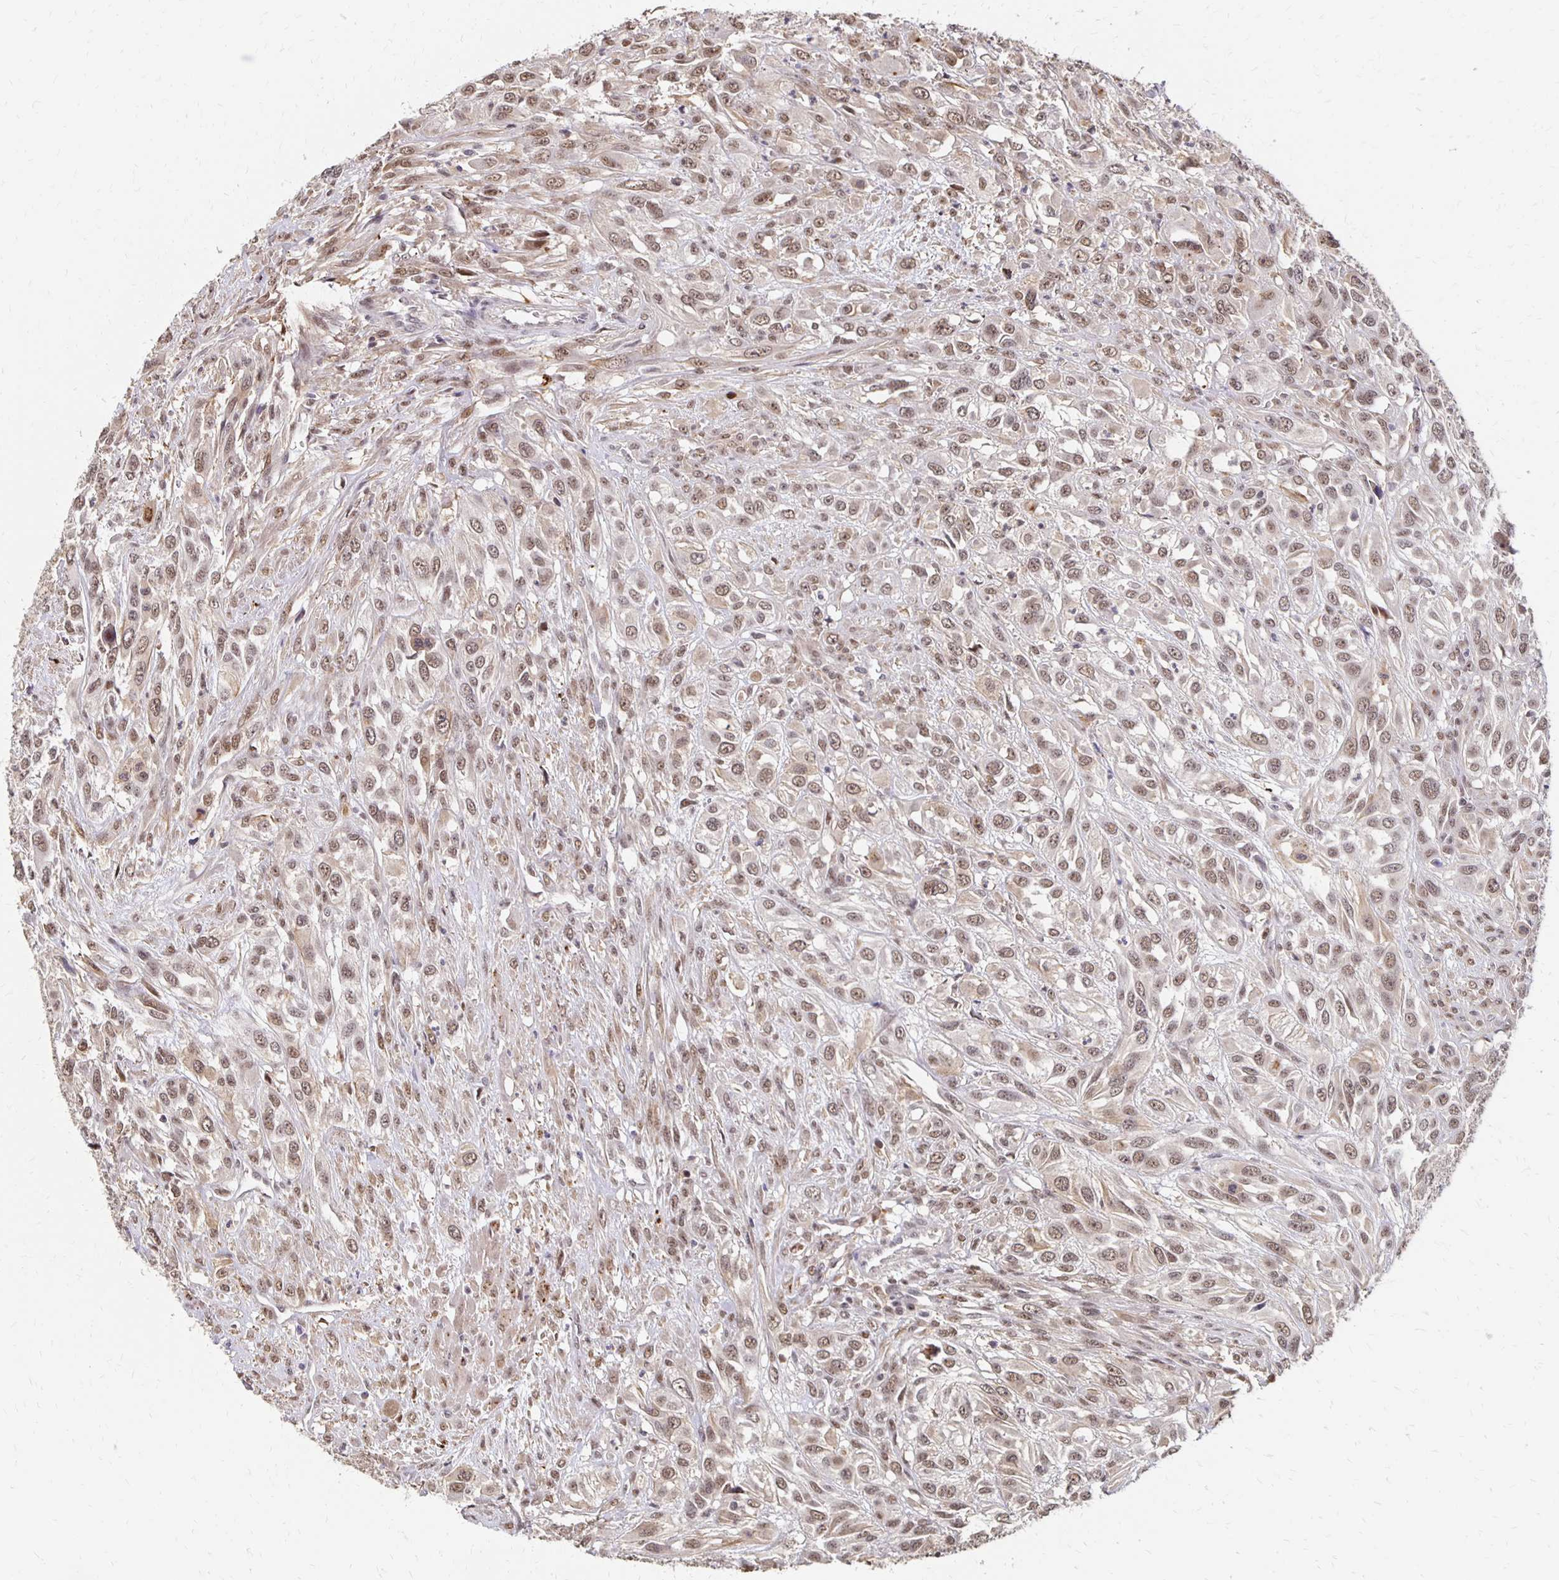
{"staining": {"intensity": "moderate", "quantity": ">75%", "location": "nuclear"}, "tissue": "urothelial cancer", "cell_type": "Tumor cells", "image_type": "cancer", "snomed": [{"axis": "morphology", "description": "Urothelial carcinoma, High grade"}, {"axis": "topography", "description": "Urinary bladder"}], "caption": "IHC of urothelial cancer demonstrates medium levels of moderate nuclear staining in approximately >75% of tumor cells.", "gene": "CLASRP", "patient": {"sex": "male", "age": 67}}